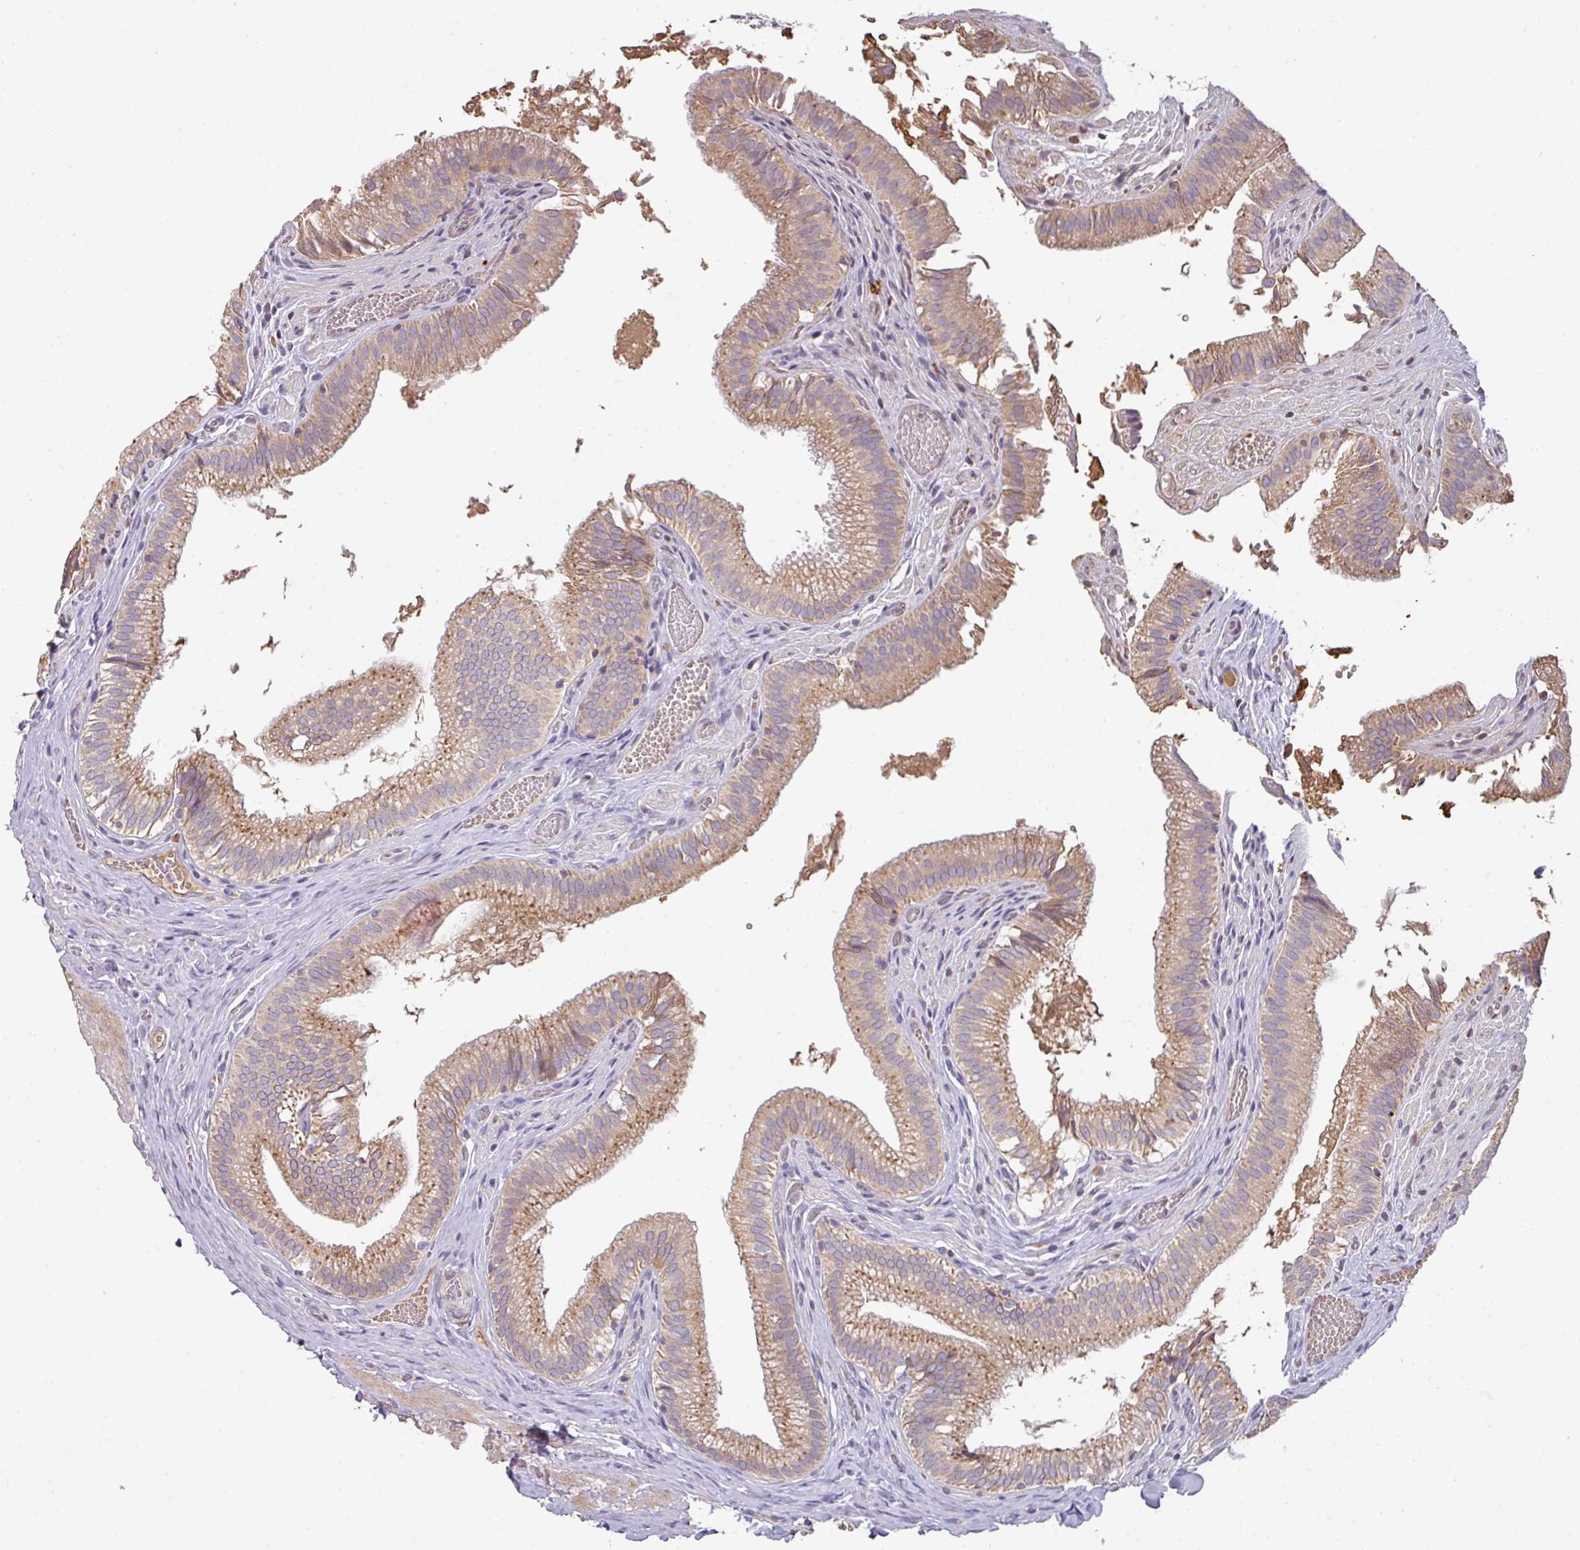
{"staining": {"intensity": "moderate", "quantity": "25%-75%", "location": "cytoplasmic/membranous"}, "tissue": "gallbladder", "cell_type": "Glandular cells", "image_type": "normal", "snomed": [{"axis": "morphology", "description": "Normal tissue, NOS"}, {"axis": "topography", "description": "Gallbladder"}, {"axis": "topography", "description": "Peripheral nerve tissue"}], "caption": "Unremarkable gallbladder was stained to show a protein in brown. There is medium levels of moderate cytoplasmic/membranous positivity in approximately 25%-75% of glandular cells. The staining was performed using DAB (3,3'-diaminobenzidine) to visualize the protein expression in brown, while the nuclei were stained in blue with hematoxylin (Magnification: 20x).", "gene": "ZNF266", "patient": {"sex": "male", "age": 17}}